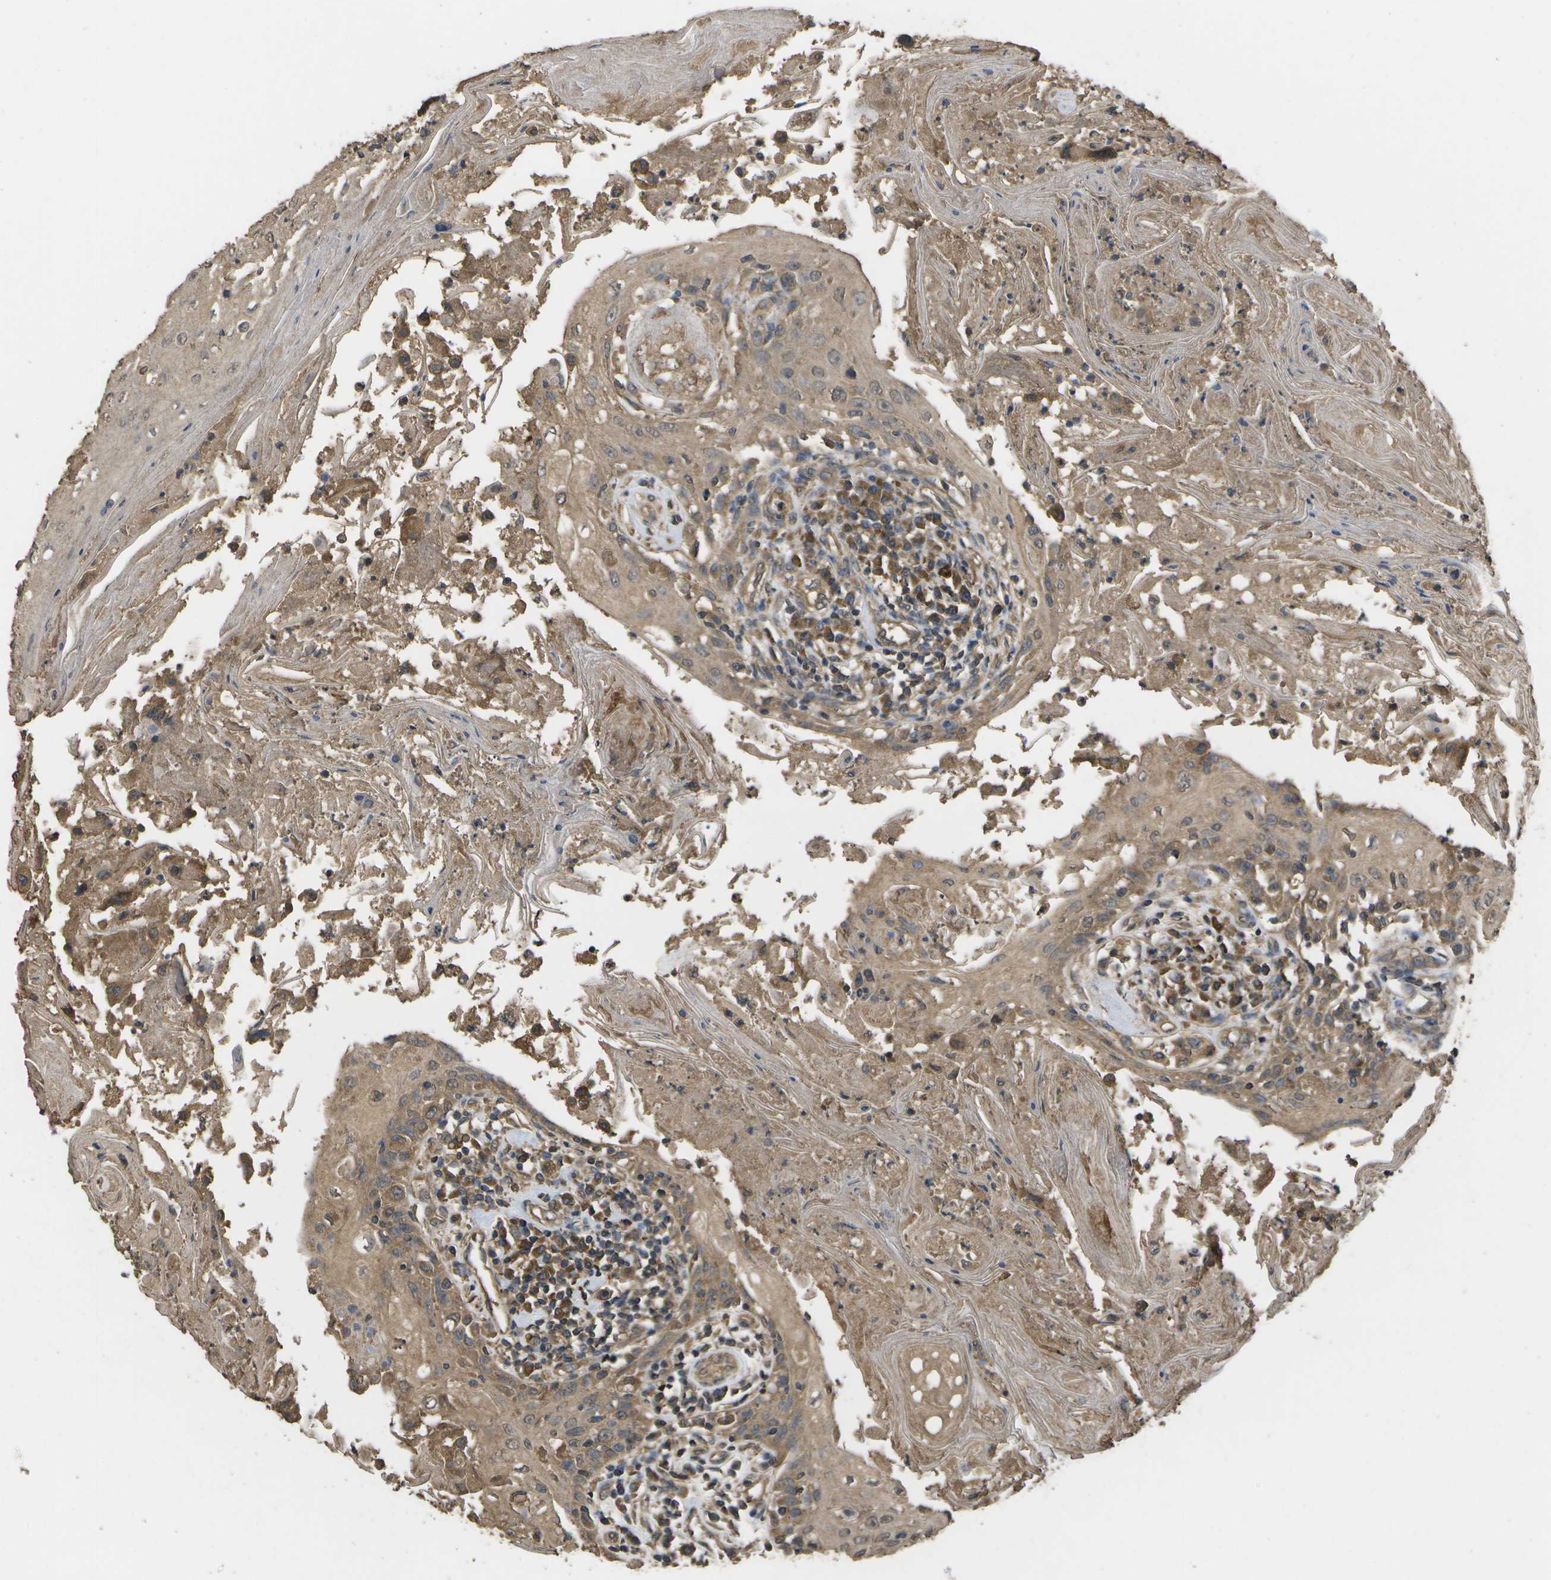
{"staining": {"intensity": "moderate", "quantity": ">75%", "location": "cytoplasmic/membranous"}, "tissue": "head and neck cancer", "cell_type": "Tumor cells", "image_type": "cancer", "snomed": [{"axis": "morphology", "description": "Squamous cell carcinoma, NOS"}, {"axis": "topography", "description": "Oral tissue"}, {"axis": "topography", "description": "Head-Neck"}], "caption": "An IHC micrograph of neoplastic tissue is shown. Protein staining in brown shows moderate cytoplasmic/membranous positivity in head and neck cancer (squamous cell carcinoma) within tumor cells. (IHC, brightfield microscopy, high magnification).", "gene": "SACS", "patient": {"sex": "female", "age": 76}}